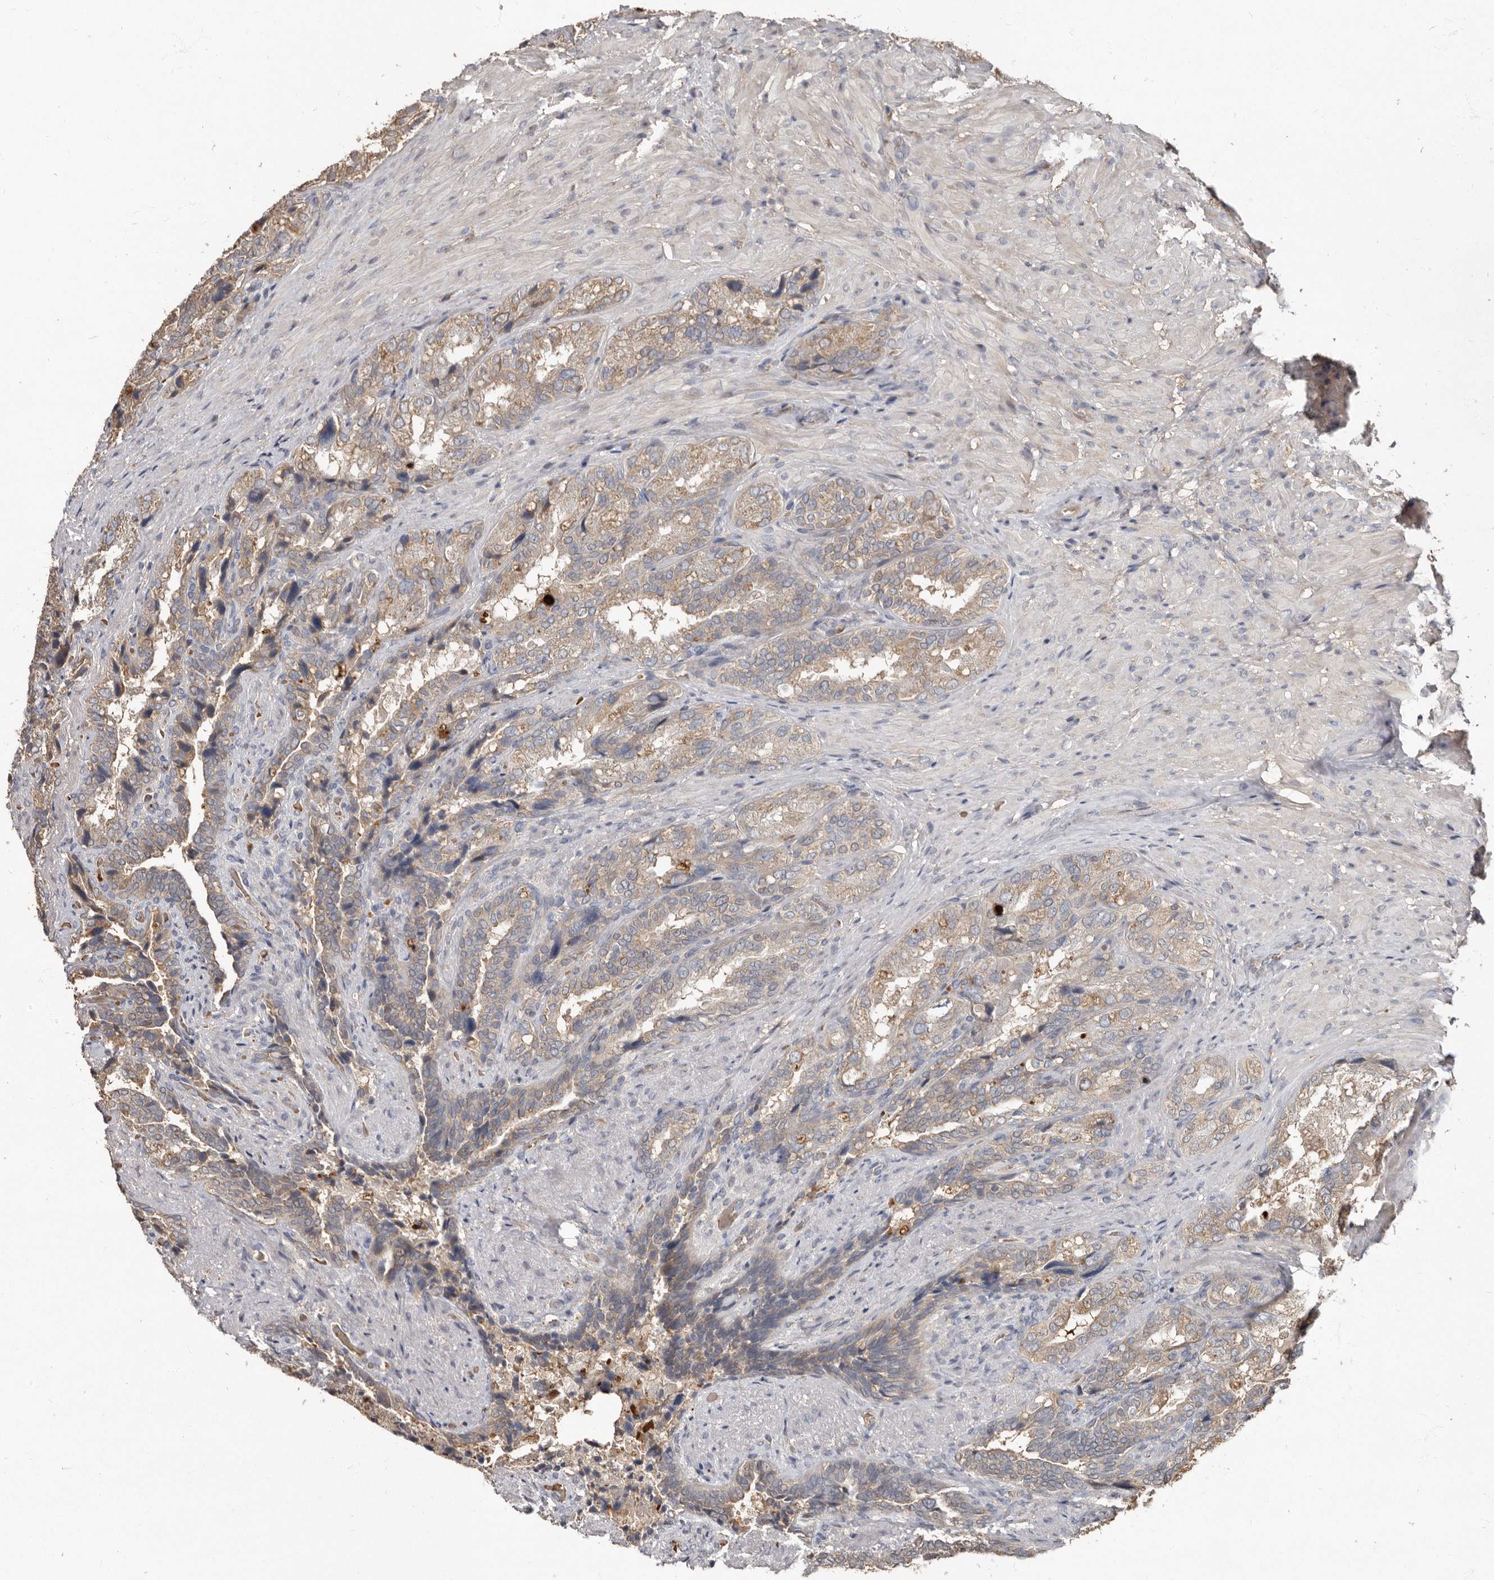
{"staining": {"intensity": "weak", "quantity": "<25%", "location": "cytoplasmic/membranous"}, "tissue": "seminal vesicle", "cell_type": "Glandular cells", "image_type": "normal", "snomed": [{"axis": "morphology", "description": "Normal tissue, NOS"}, {"axis": "topography", "description": "Seminal veicle"}, {"axis": "topography", "description": "Peripheral nerve tissue"}], "caption": "DAB (3,3'-diaminobenzidine) immunohistochemical staining of normal human seminal vesicle demonstrates no significant positivity in glandular cells.", "gene": "KIF26B", "patient": {"sex": "male", "age": 63}}